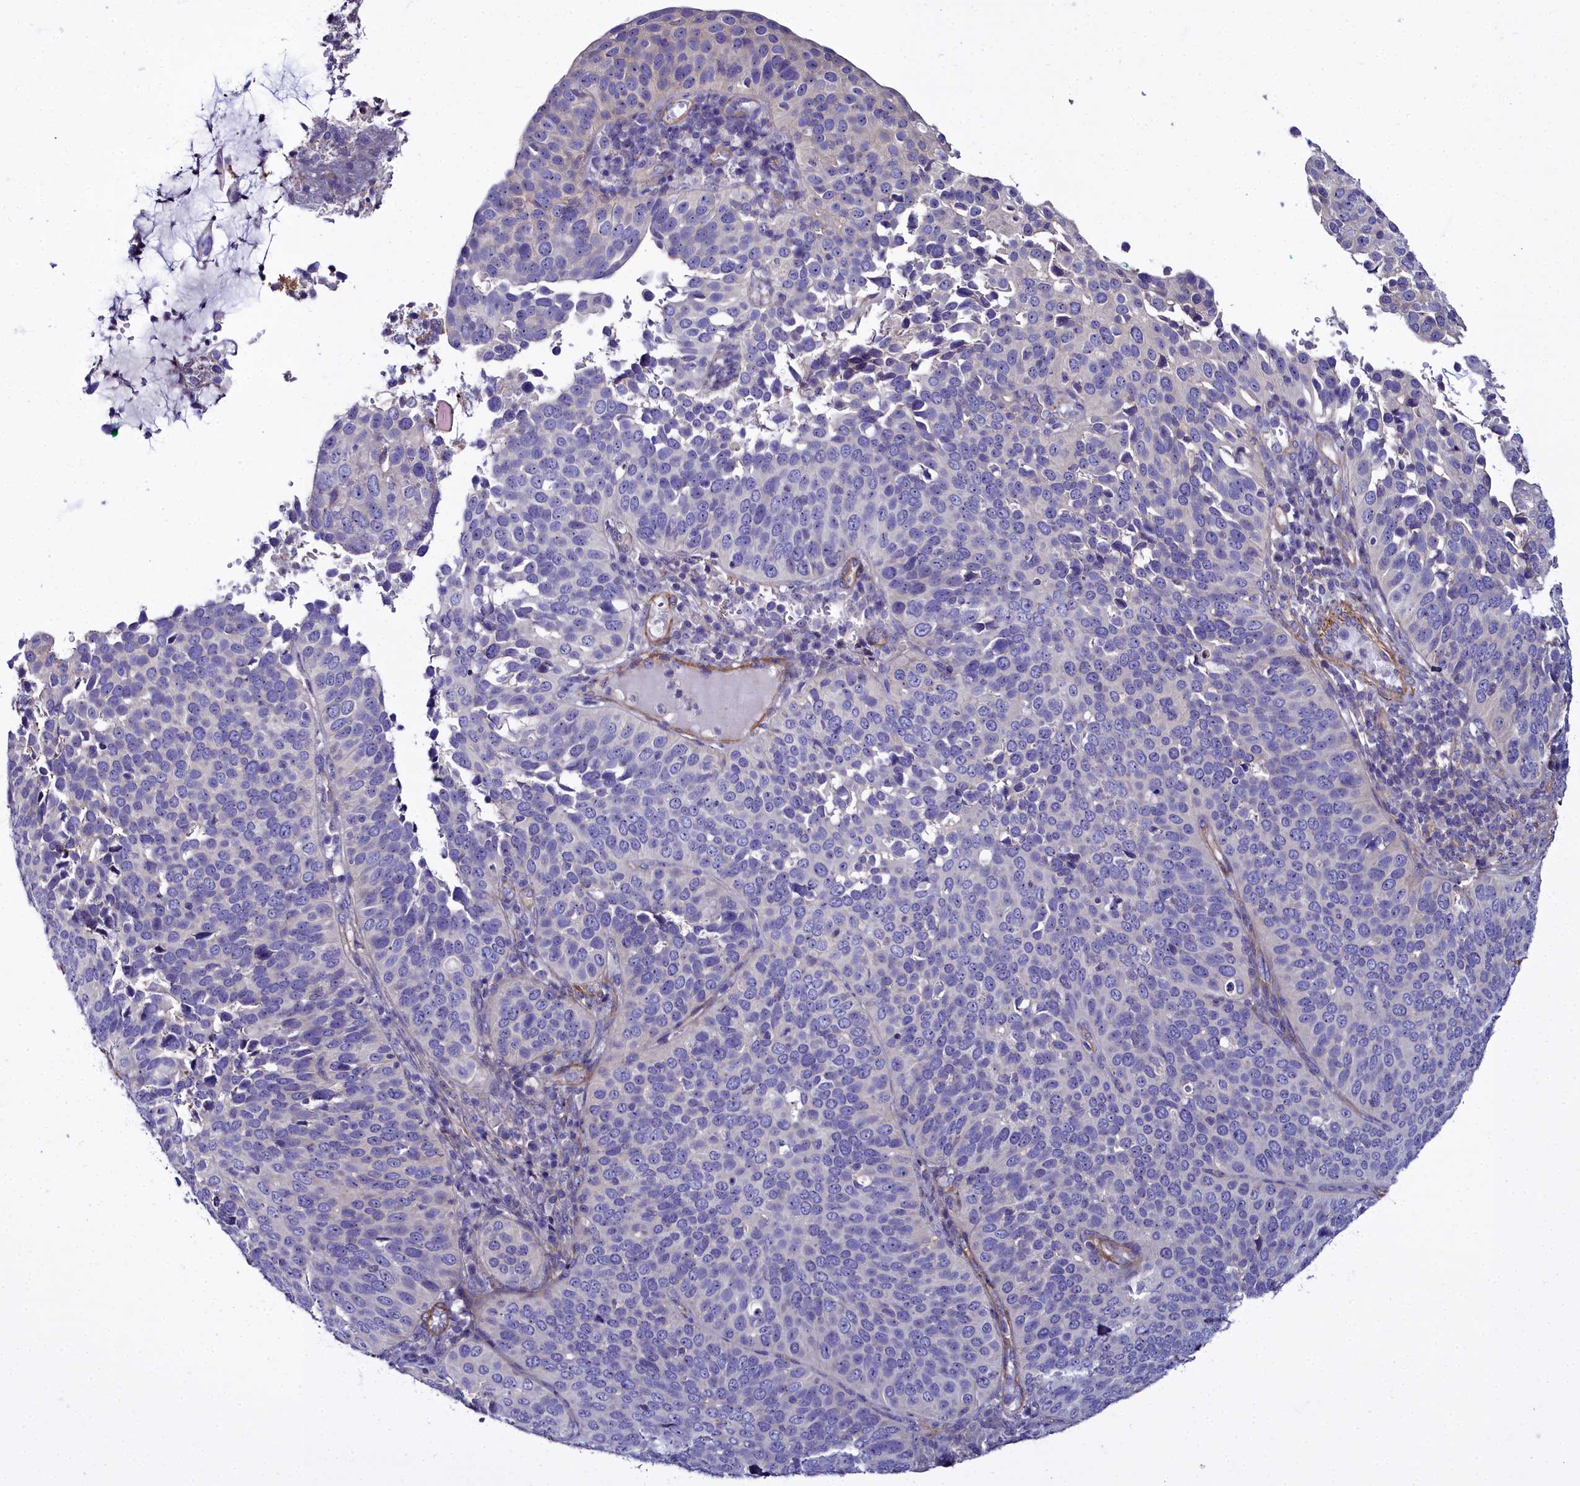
{"staining": {"intensity": "negative", "quantity": "none", "location": "none"}, "tissue": "cervical cancer", "cell_type": "Tumor cells", "image_type": "cancer", "snomed": [{"axis": "morphology", "description": "Squamous cell carcinoma, NOS"}, {"axis": "topography", "description": "Cervix"}], "caption": "Immunohistochemistry (IHC) micrograph of neoplastic tissue: human cervical cancer stained with DAB (3,3'-diaminobenzidine) exhibits no significant protein staining in tumor cells.", "gene": "FADS3", "patient": {"sex": "female", "age": 36}}